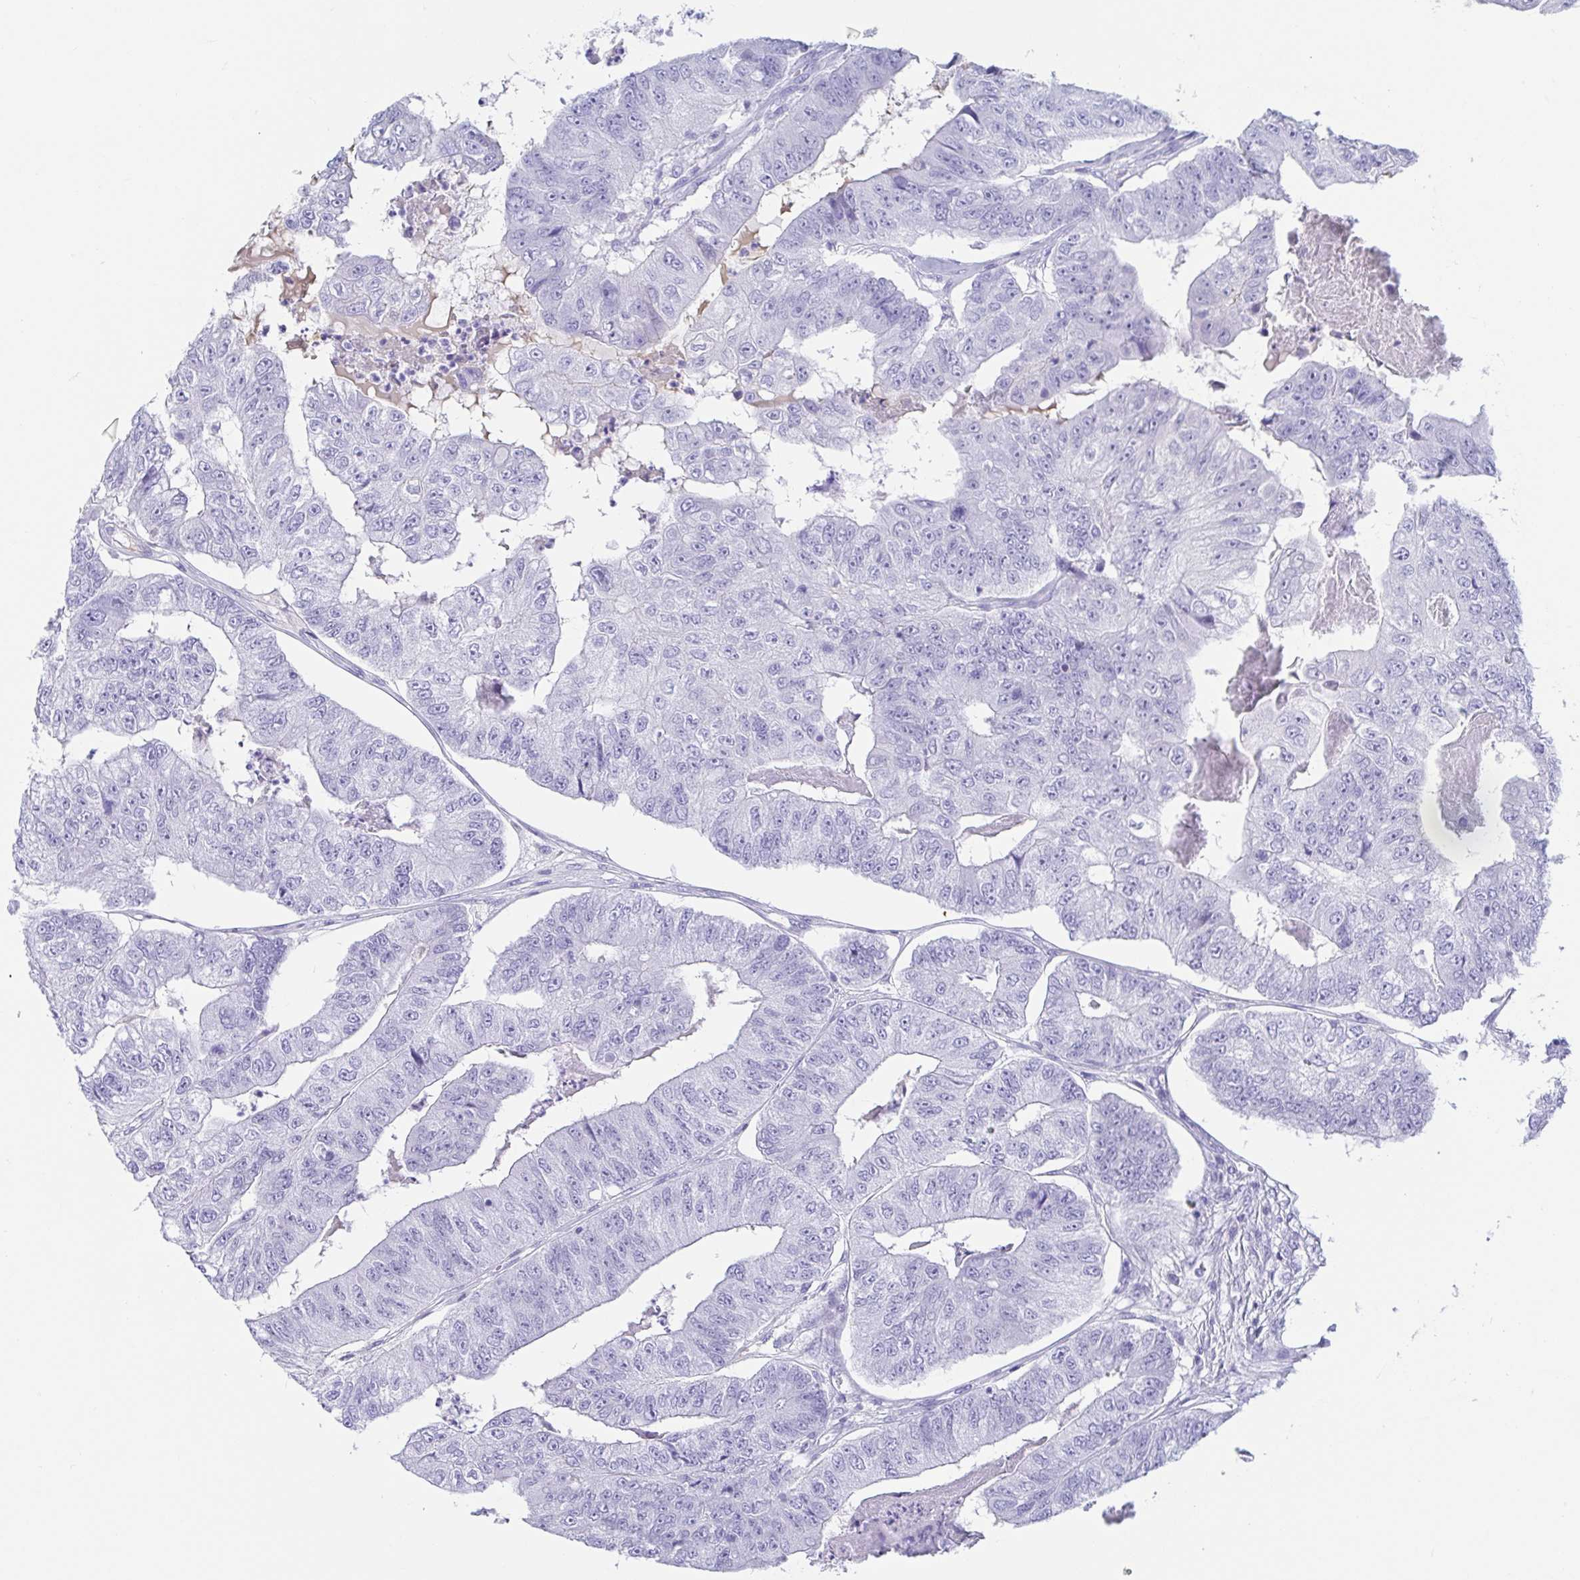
{"staining": {"intensity": "negative", "quantity": "none", "location": "none"}, "tissue": "colorectal cancer", "cell_type": "Tumor cells", "image_type": "cancer", "snomed": [{"axis": "morphology", "description": "Adenocarcinoma, NOS"}, {"axis": "topography", "description": "Colon"}], "caption": "DAB (3,3'-diaminobenzidine) immunohistochemical staining of human adenocarcinoma (colorectal) shows no significant staining in tumor cells.", "gene": "GKN1", "patient": {"sex": "female", "age": 67}}